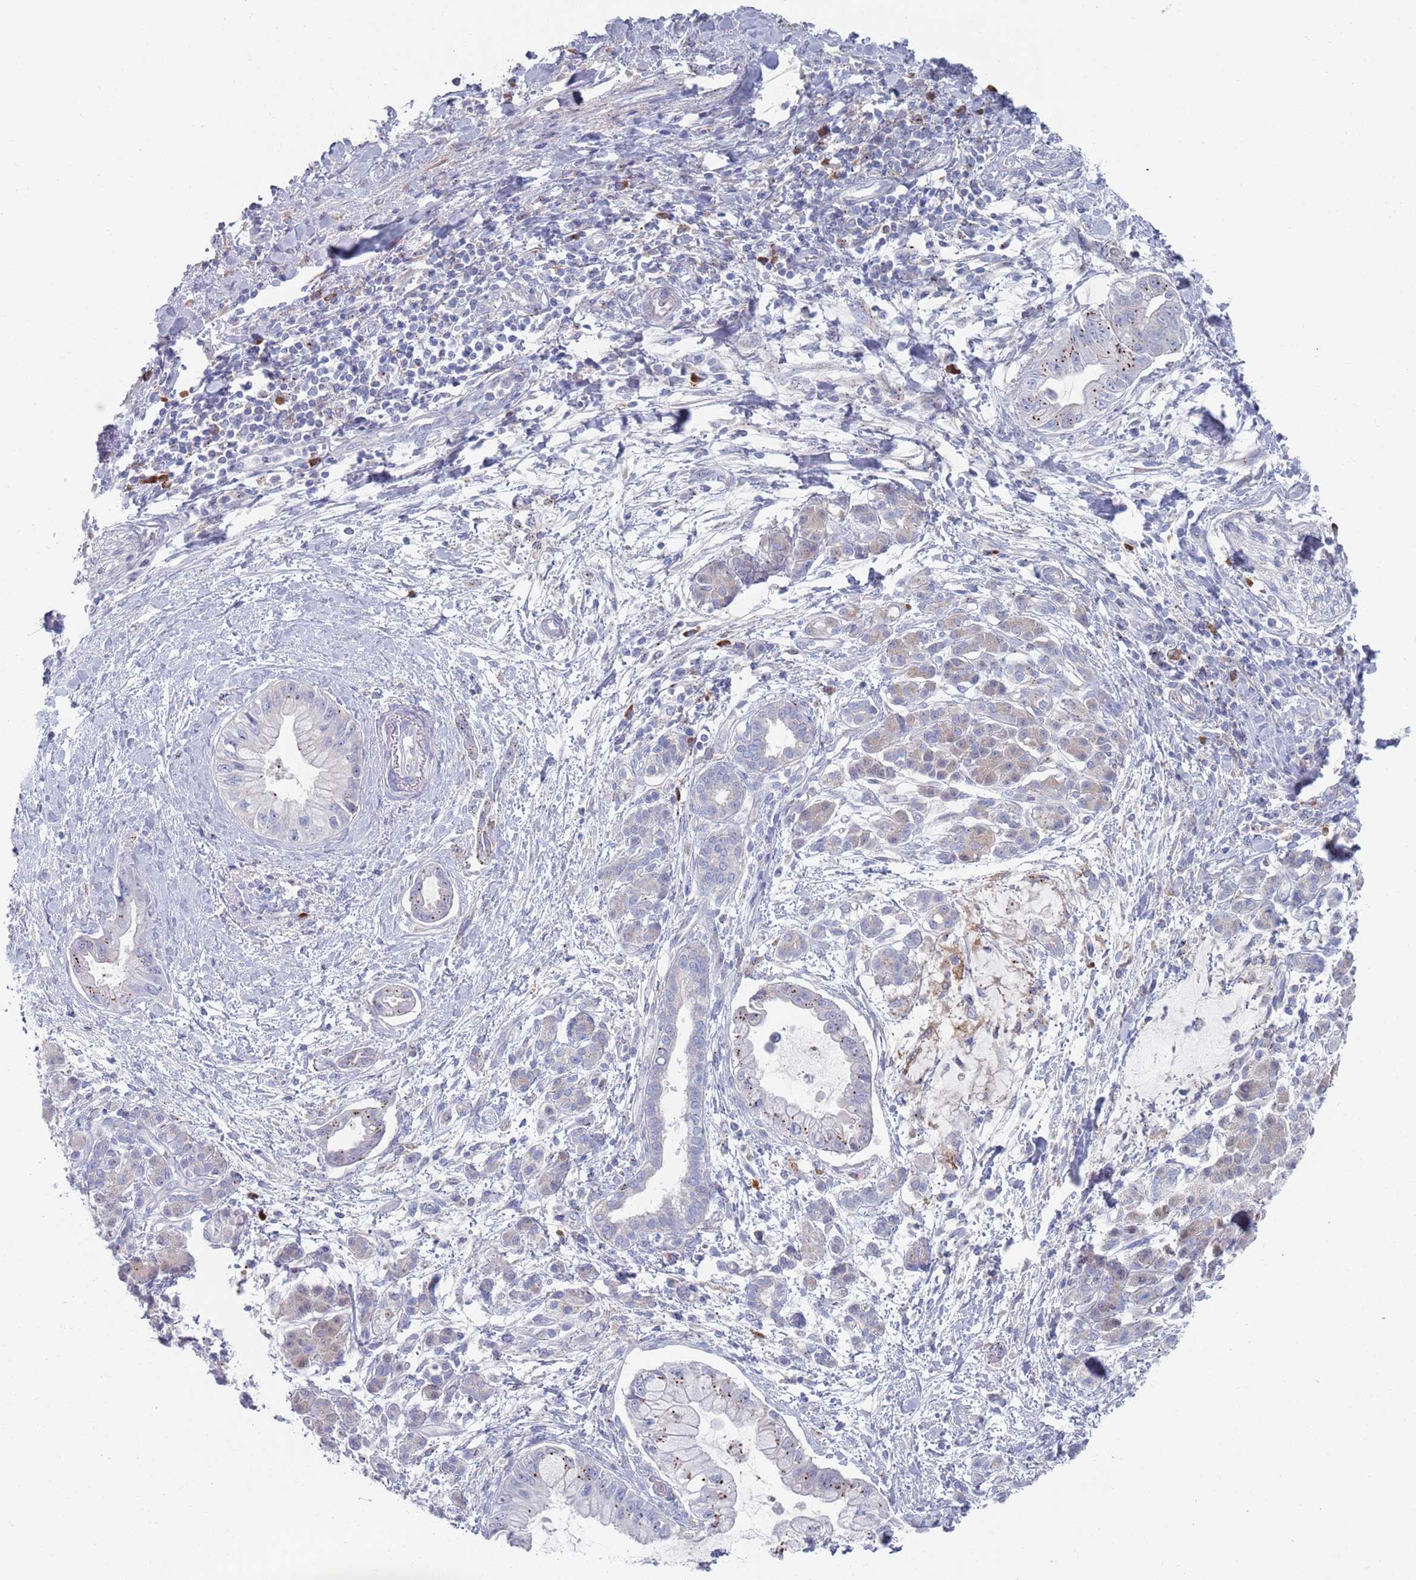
{"staining": {"intensity": "moderate", "quantity": "<25%", "location": "cytoplasmic/membranous"}, "tissue": "pancreatic cancer", "cell_type": "Tumor cells", "image_type": "cancer", "snomed": [{"axis": "morphology", "description": "Adenocarcinoma, NOS"}, {"axis": "topography", "description": "Pancreas"}], "caption": "High-magnification brightfield microscopy of pancreatic adenocarcinoma stained with DAB (brown) and counterstained with hematoxylin (blue). tumor cells exhibit moderate cytoplasmic/membranous positivity is seen in about<25% of cells. (DAB (3,3'-diaminobenzidine) IHC, brown staining for protein, blue staining for nuclei).", "gene": "MAT1A", "patient": {"sex": "male", "age": 48}}